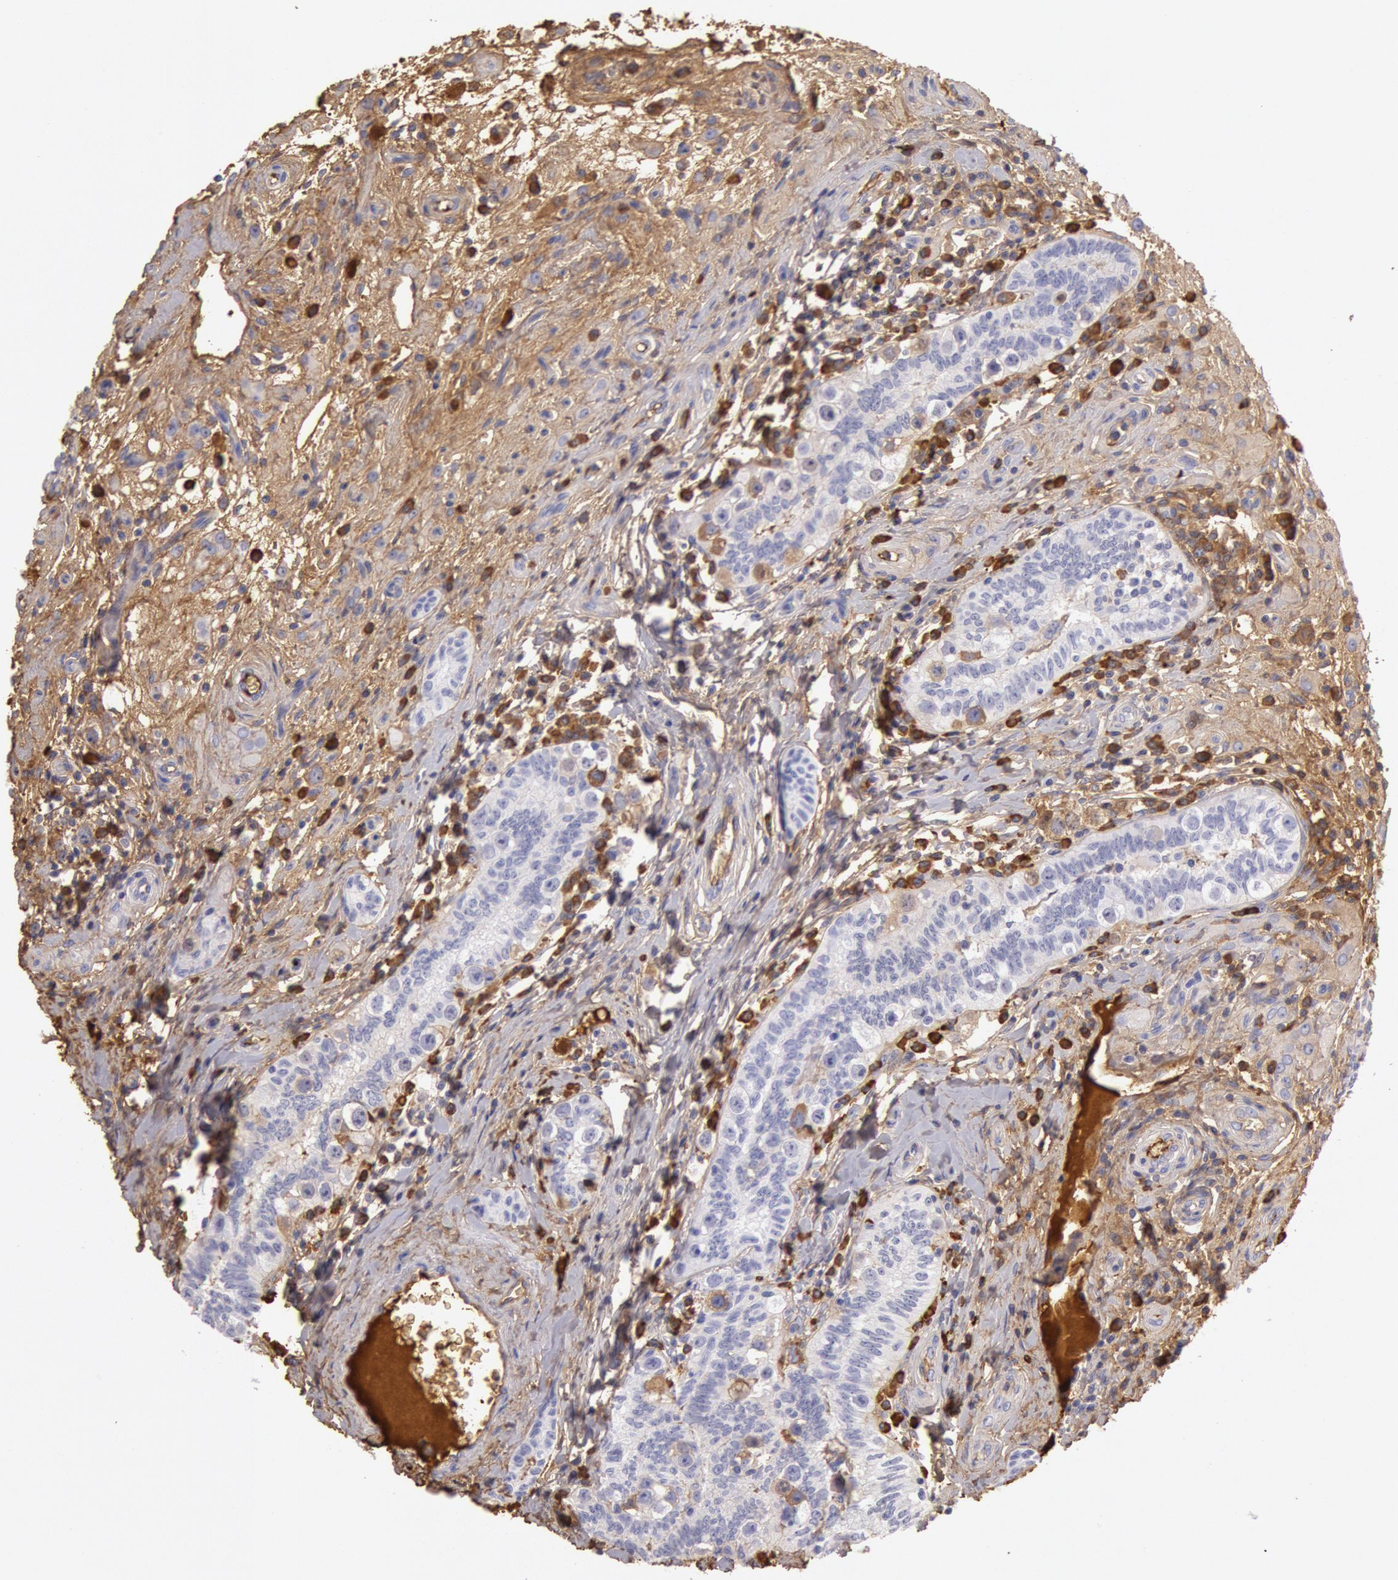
{"staining": {"intensity": "strong", "quantity": ">75%", "location": "cytoplasmic/membranous"}, "tissue": "testis cancer", "cell_type": "Tumor cells", "image_type": "cancer", "snomed": [{"axis": "morphology", "description": "Seminoma, NOS"}, {"axis": "topography", "description": "Testis"}], "caption": "Human testis cancer (seminoma) stained with a brown dye shows strong cytoplasmic/membranous positive positivity in approximately >75% of tumor cells.", "gene": "IGHG1", "patient": {"sex": "male", "age": 32}}